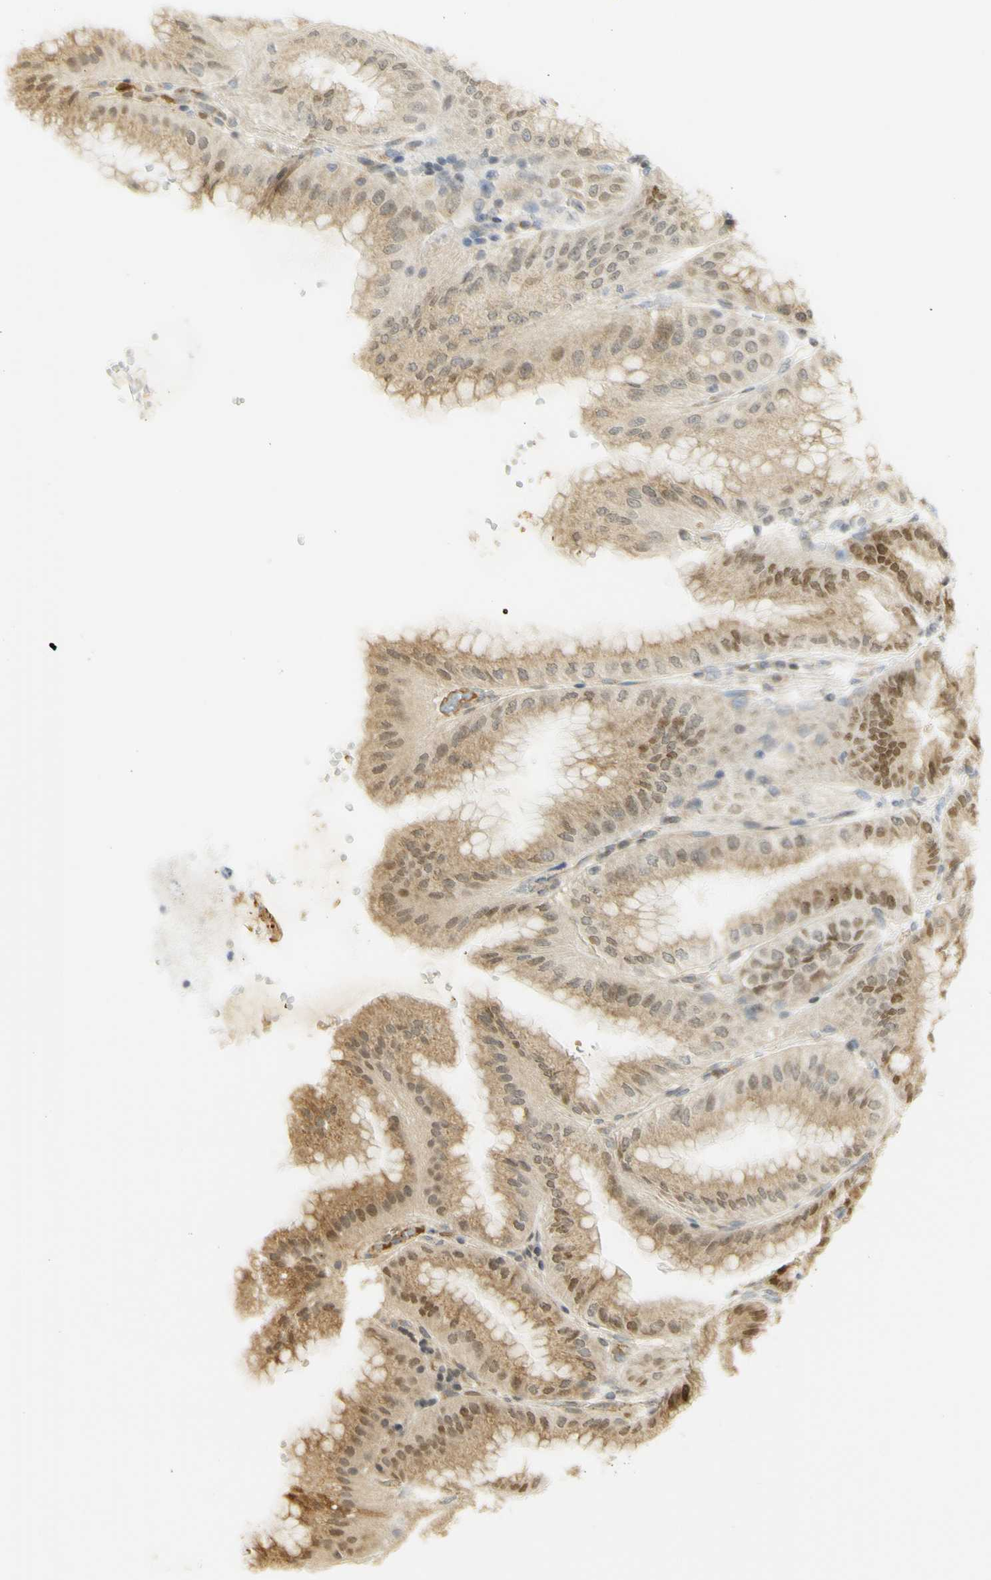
{"staining": {"intensity": "moderate", "quantity": ">75%", "location": "cytoplasmic/membranous,nuclear"}, "tissue": "stomach", "cell_type": "Glandular cells", "image_type": "normal", "snomed": [{"axis": "morphology", "description": "Normal tissue, NOS"}, {"axis": "topography", "description": "Stomach, lower"}], "caption": "A brown stain labels moderate cytoplasmic/membranous,nuclear expression of a protein in glandular cells of benign human stomach. (Brightfield microscopy of DAB IHC at high magnification).", "gene": "KIF11", "patient": {"sex": "male", "age": 71}}